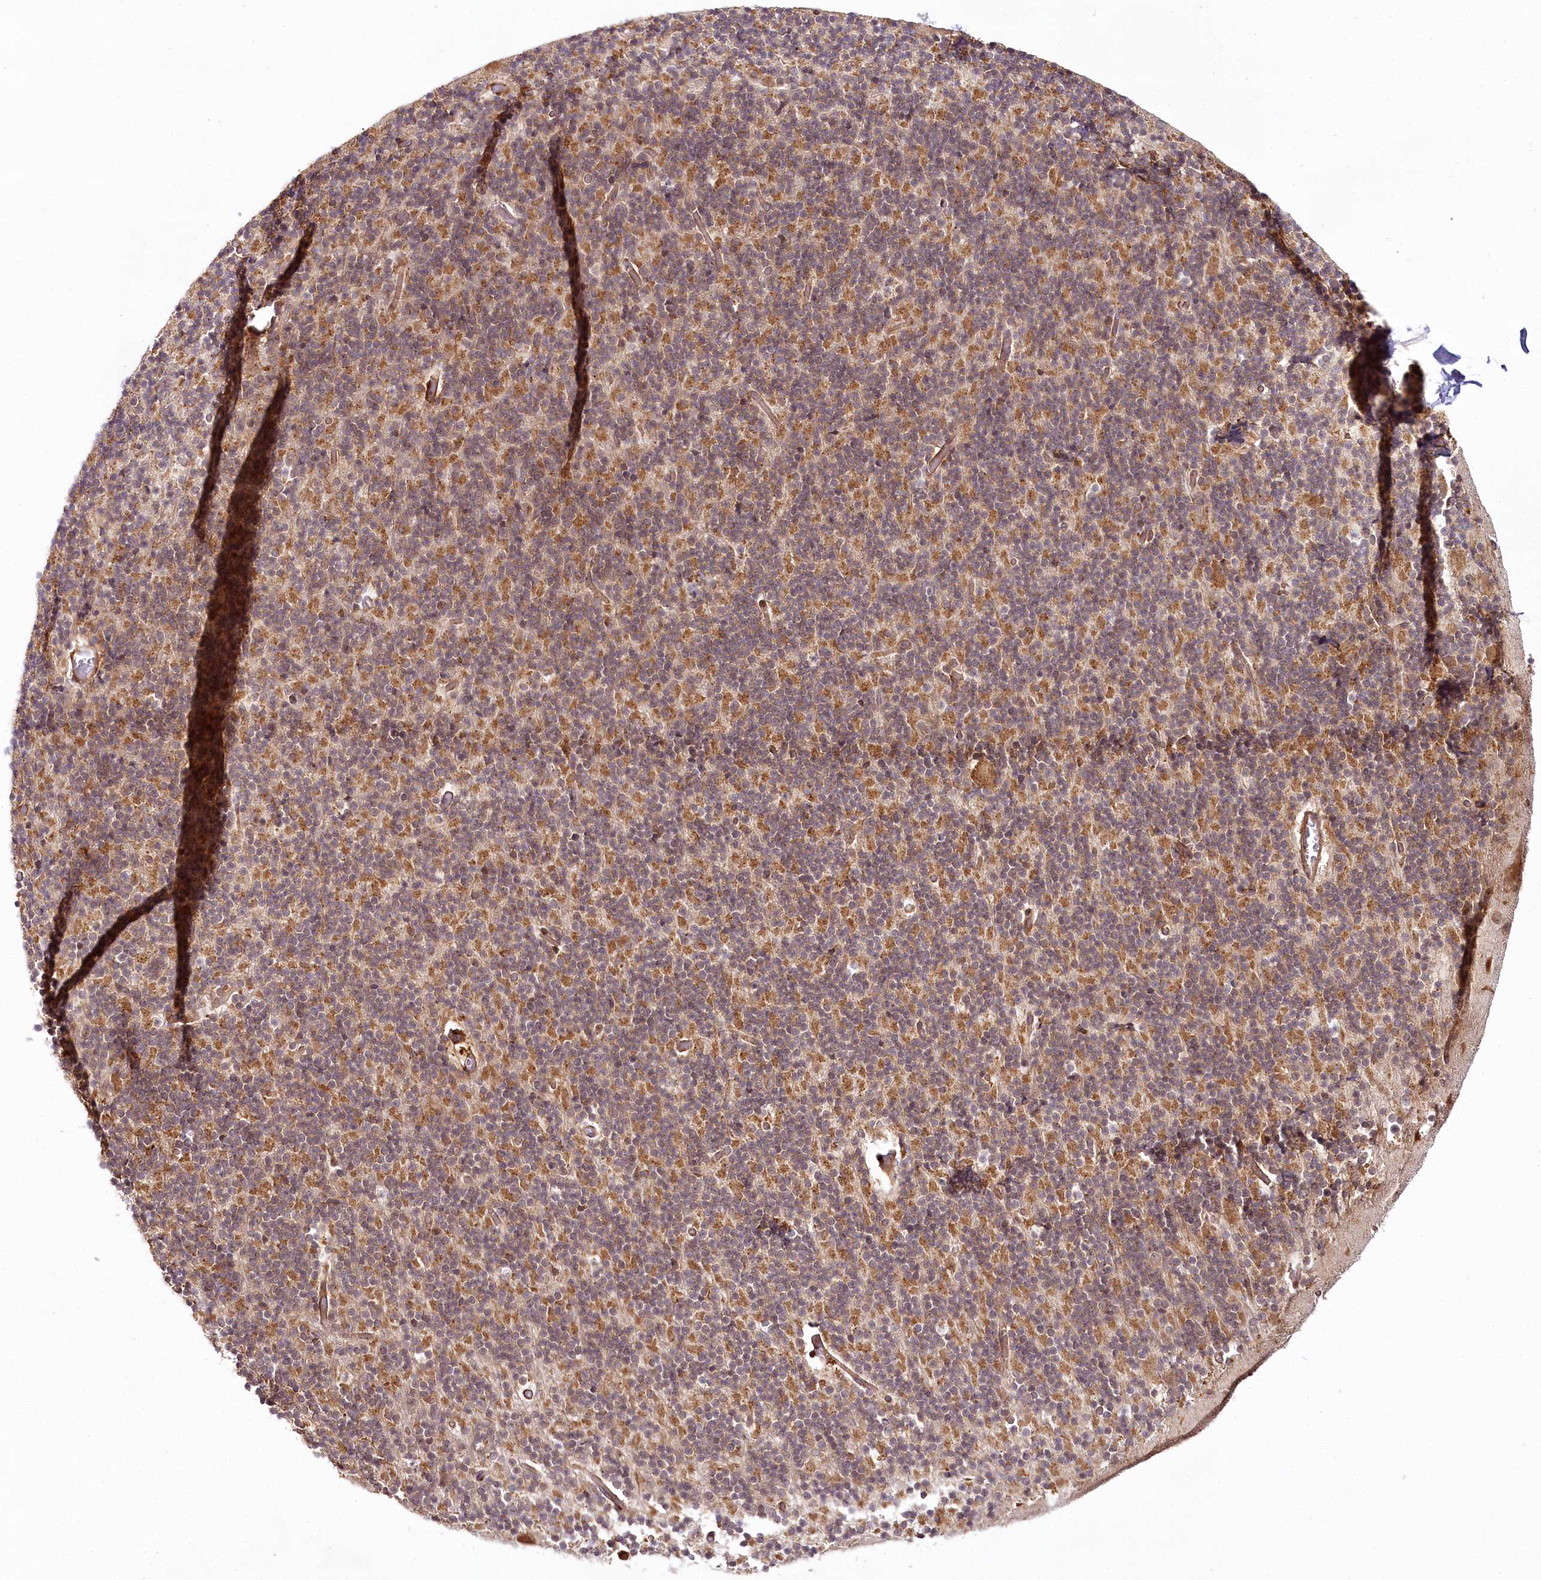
{"staining": {"intensity": "moderate", "quantity": ">75%", "location": "cytoplasmic/membranous"}, "tissue": "cerebellum", "cell_type": "Cells in granular layer", "image_type": "normal", "snomed": [{"axis": "morphology", "description": "Normal tissue, NOS"}, {"axis": "topography", "description": "Cerebellum"}], "caption": "Moderate cytoplasmic/membranous protein positivity is seen in approximately >75% of cells in granular layer in cerebellum. The staining was performed using DAB, with brown indicating positive protein expression. Nuclei are stained blue with hematoxylin.", "gene": "COPG1", "patient": {"sex": "male", "age": 57}}